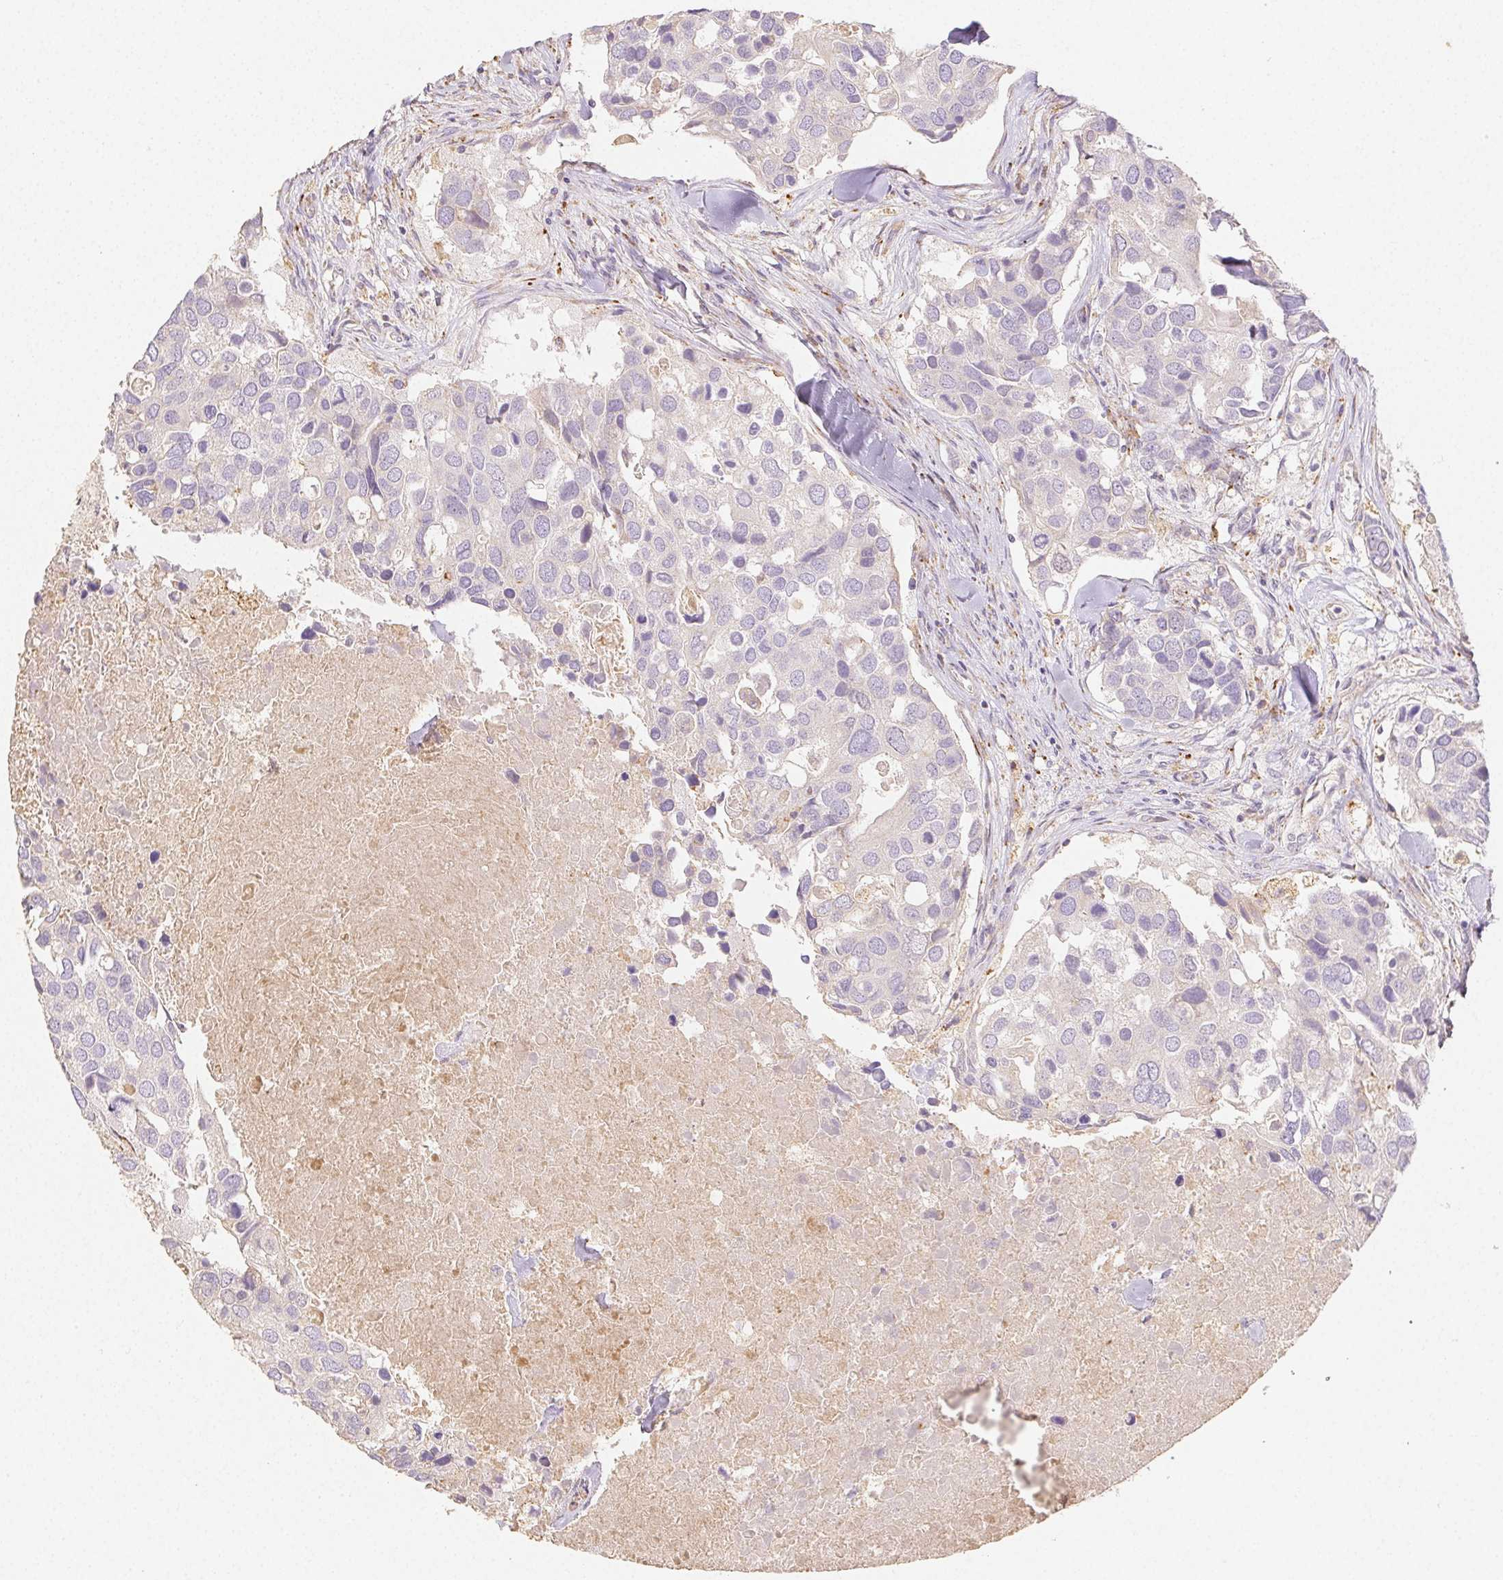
{"staining": {"intensity": "negative", "quantity": "none", "location": "none"}, "tissue": "breast cancer", "cell_type": "Tumor cells", "image_type": "cancer", "snomed": [{"axis": "morphology", "description": "Duct carcinoma"}, {"axis": "topography", "description": "Breast"}], "caption": "Tumor cells show no significant protein positivity in breast cancer (invasive ductal carcinoma).", "gene": "ACVR1B", "patient": {"sex": "female", "age": 83}}